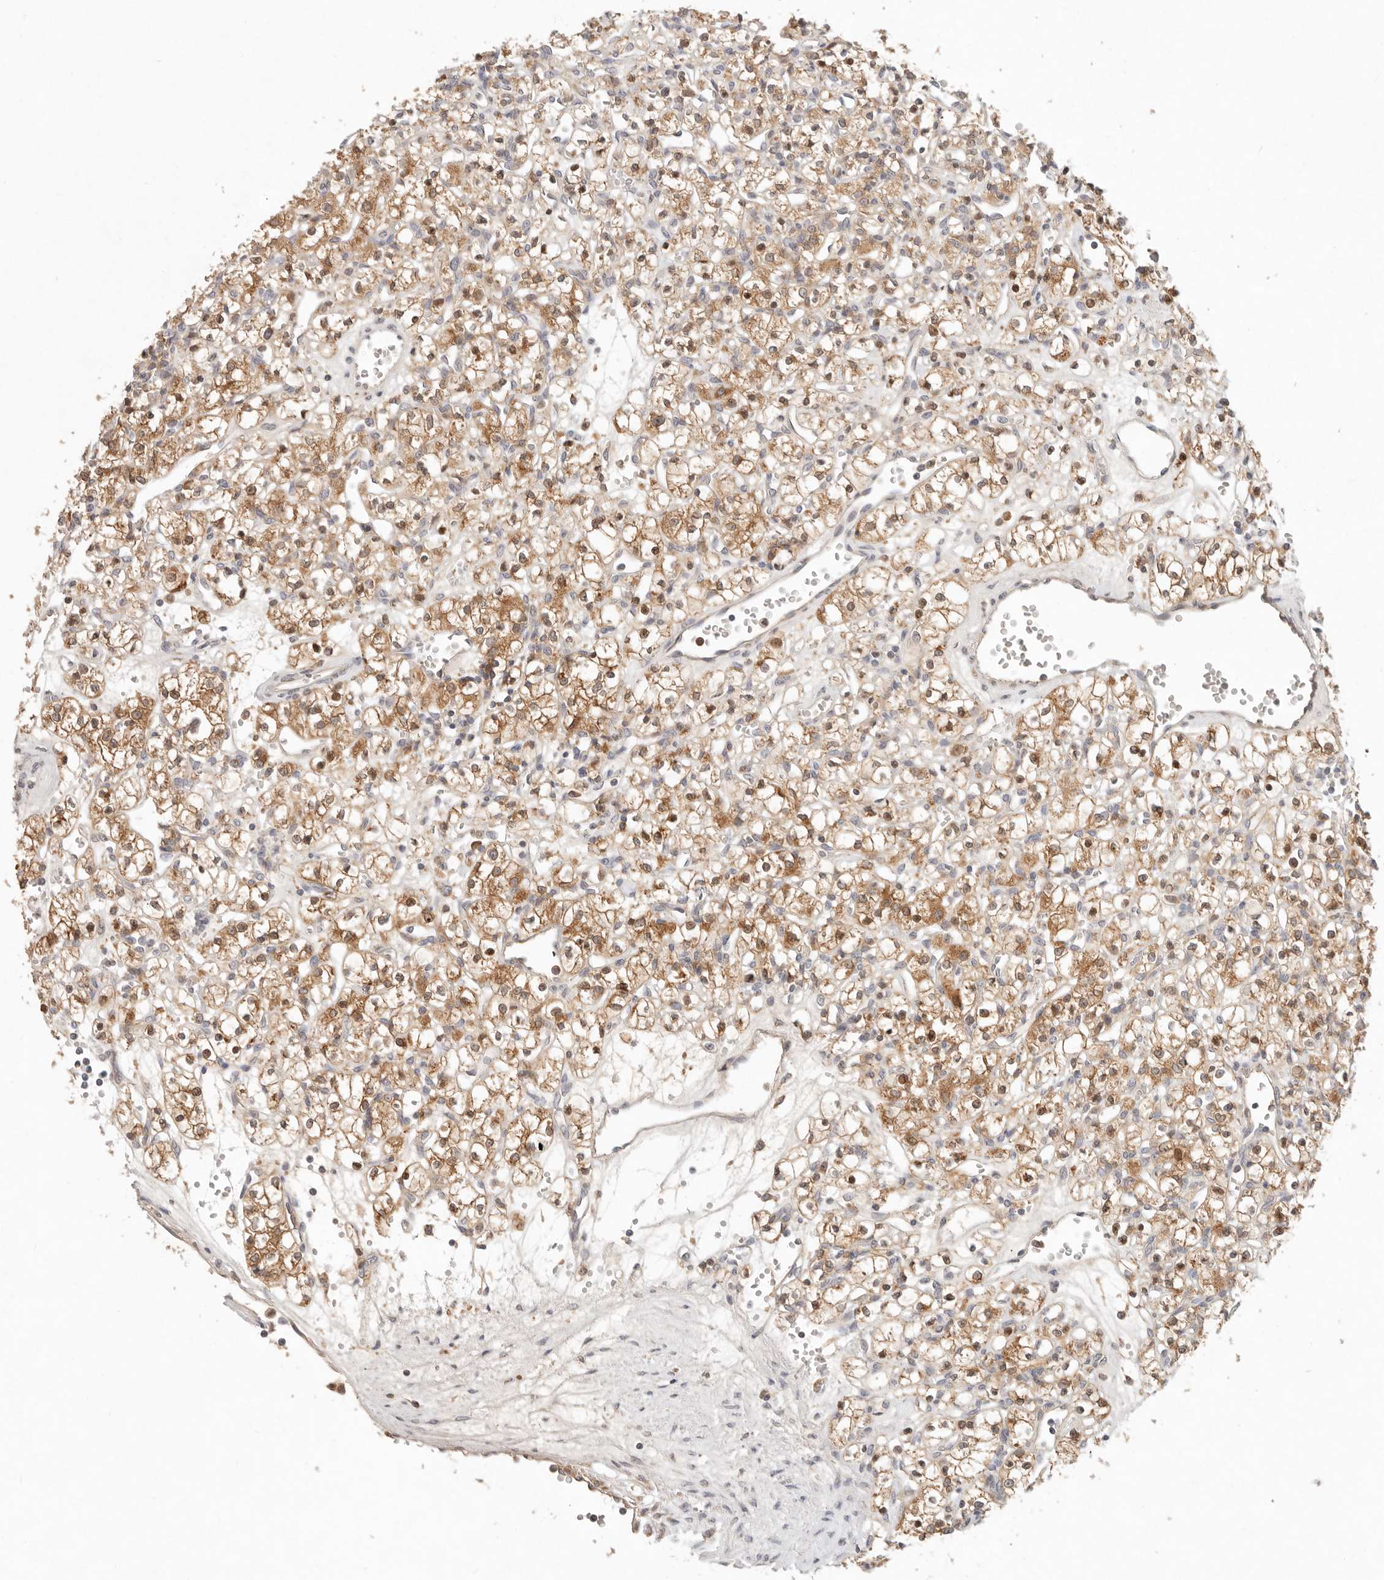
{"staining": {"intensity": "moderate", "quantity": ">75%", "location": "cytoplasmic/membranous"}, "tissue": "renal cancer", "cell_type": "Tumor cells", "image_type": "cancer", "snomed": [{"axis": "morphology", "description": "Adenocarcinoma, NOS"}, {"axis": "topography", "description": "Kidney"}], "caption": "Immunohistochemistry (IHC) image of neoplastic tissue: human renal adenocarcinoma stained using immunohistochemistry exhibits medium levels of moderate protein expression localized specifically in the cytoplasmic/membranous of tumor cells, appearing as a cytoplasmic/membranous brown color.", "gene": "ARHGEF10L", "patient": {"sex": "female", "age": 59}}